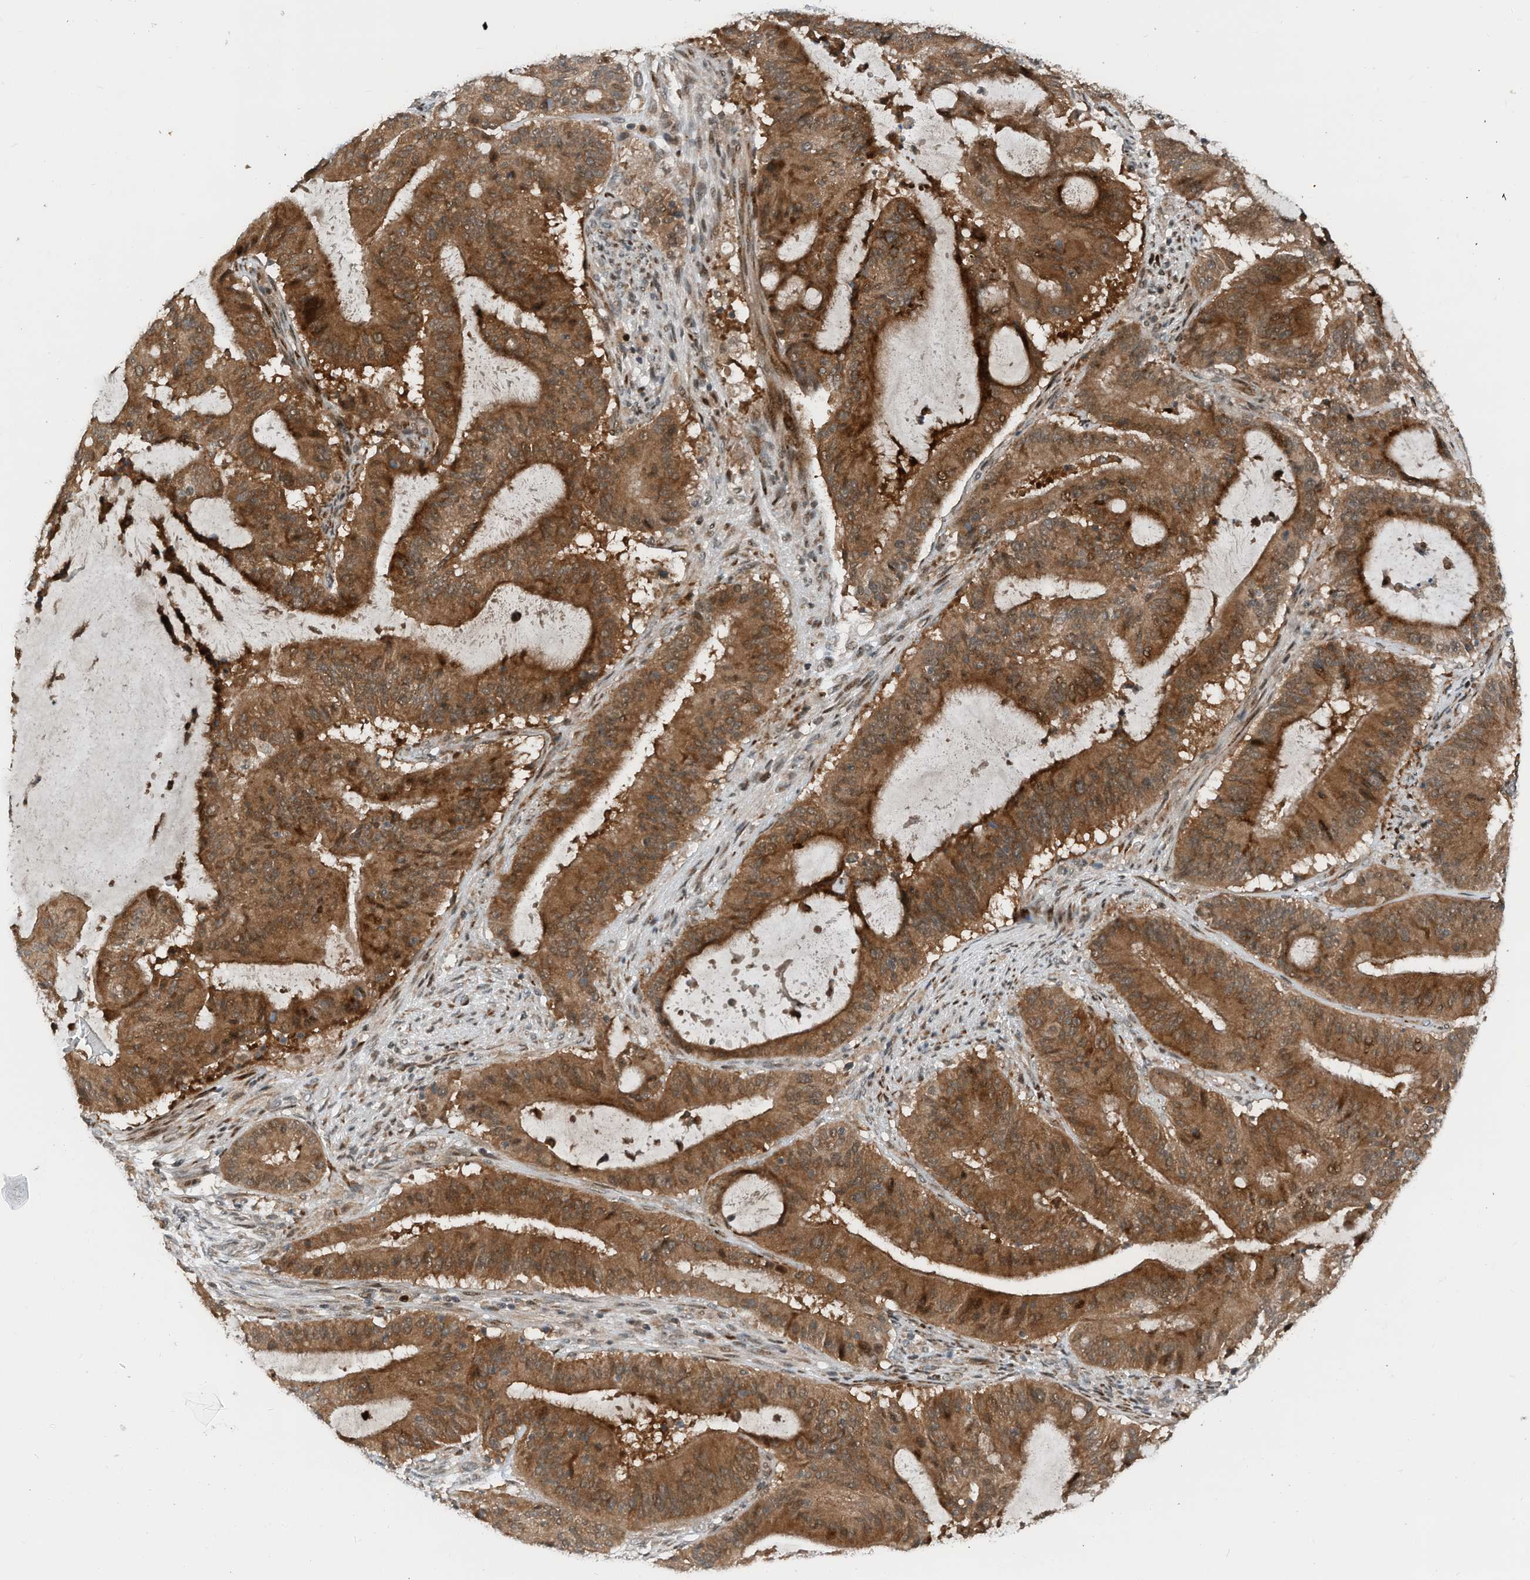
{"staining": {"intensity": "moderate", "quantity": ">75%", "location": "cytoplasmic/membranous,nuclear"}, "tissue": "liver cancer", "cell_type": "Tumor cells", "image_type": "cancer", "snomed": [{"axis": "morphology", "description": "Normal tissue, NOS"}, {"axis": "morphology", "description": "Cholangiocarcinoma"}, {"axis": "topography", "description": "Liver"}, {"axis": "topography", "description": "Peripheral nerve tissue"}], "caption": "Liver cancer was stained to show a protein in brown. There is medium levels of moderate cytoplasmic/membranous and nuclear staining in approximately >75% of tumor cells.", "gene": "RMND1", "patient": {"sex": "female", "age": 73}}